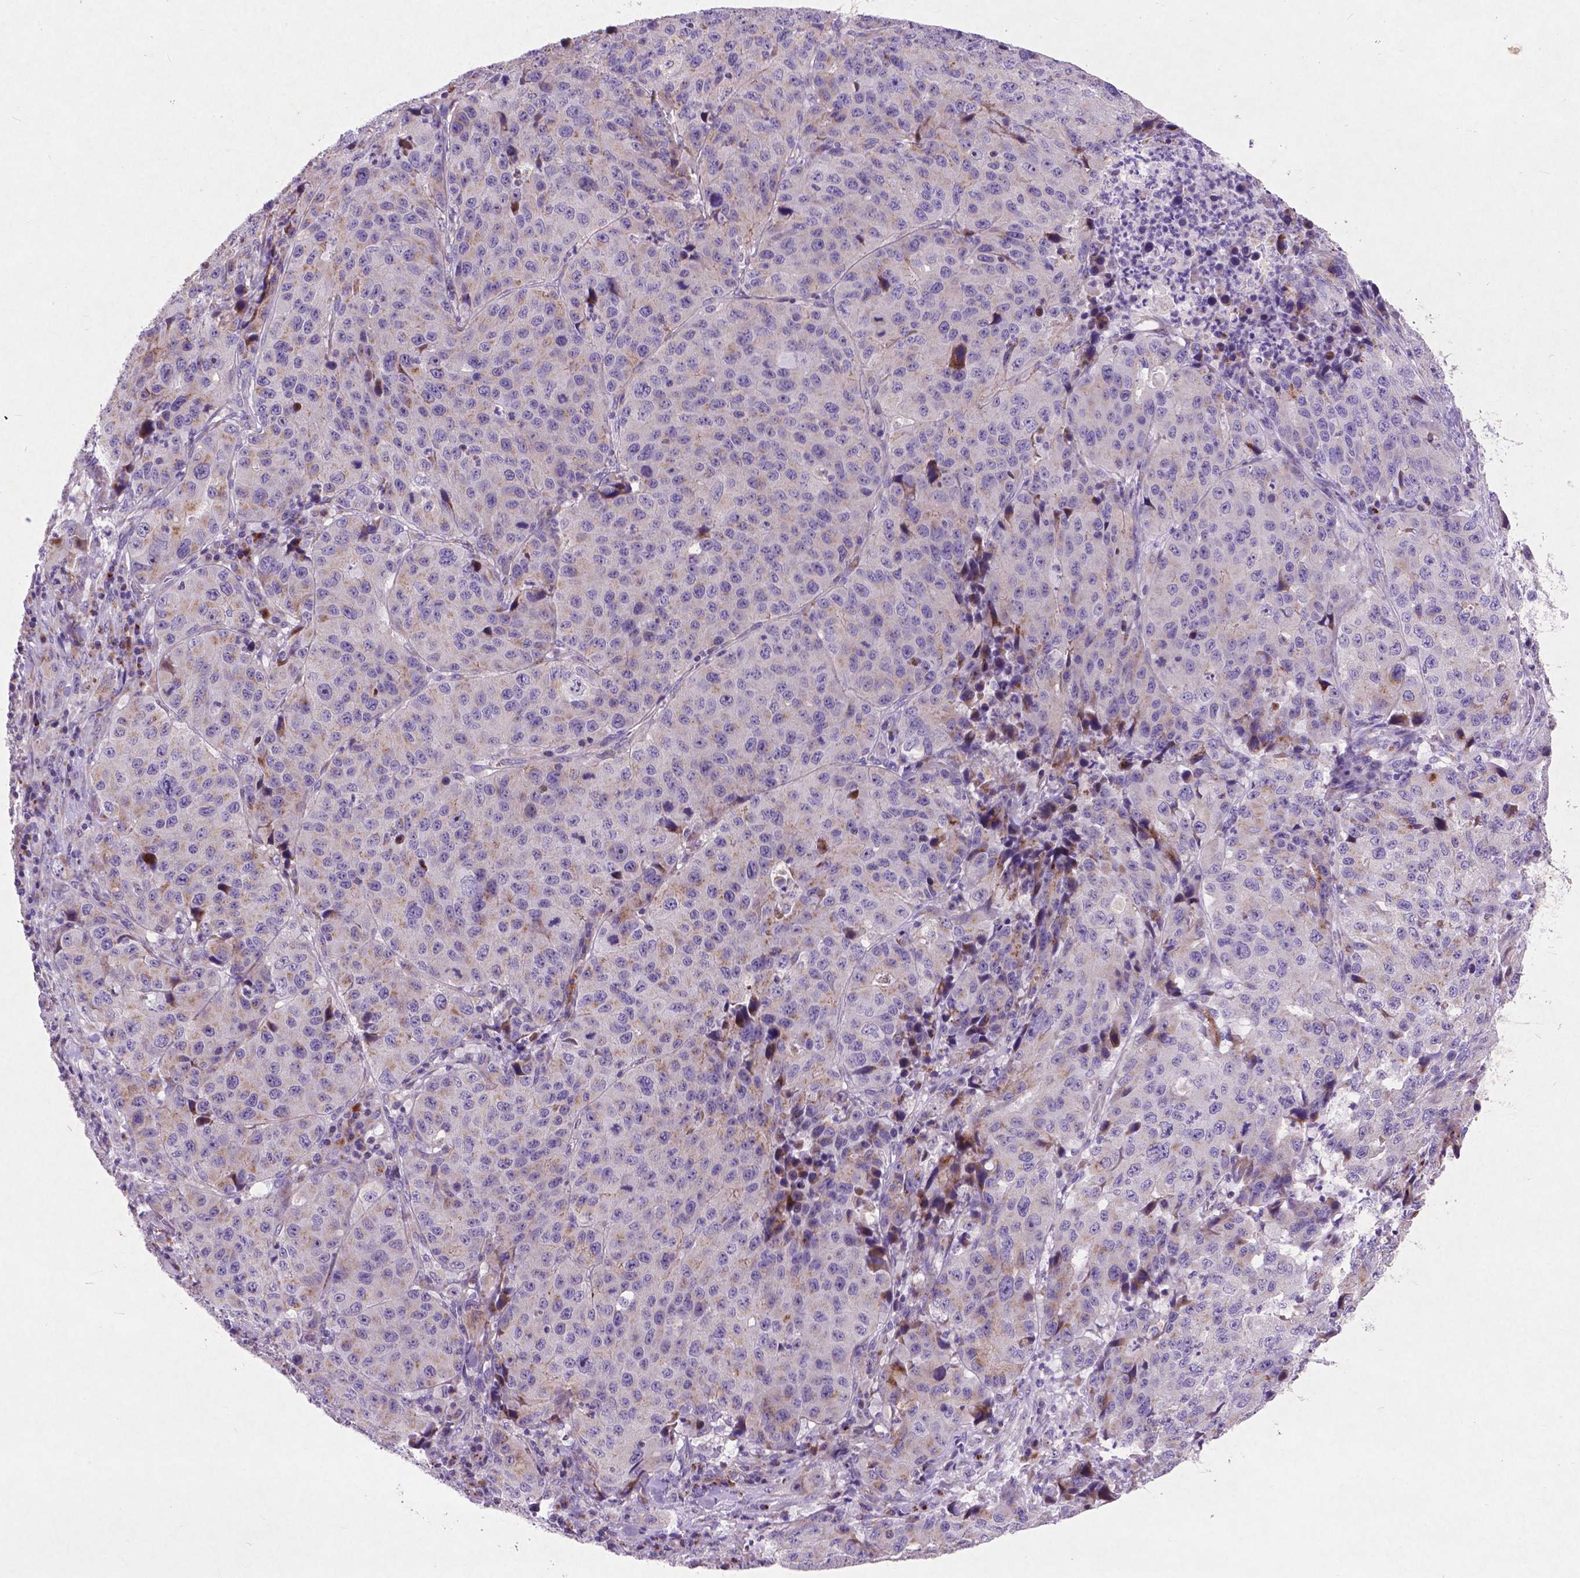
{"staining": {"intensity": "weak", "quantity": ">75%", "location": "cytoplasmic/membranous"}, "tissue": "stomach cancer", "cell_type": "Tumor cells", "image_type": "cancer", "snomed": [{"axis": "morphology", "description": "Adenocarcinoma, NOS"}, {"axis": "topography", "description": "Stomach"}], "caption": "About >75% of tumor cells in stomach adenocarcinoma display weak cytoplasmic/membranous protein expression as visualized by brown immunohistochemical staining.", "gene": "ATG4D", "patient": {"sex": "male", "age": 71}}